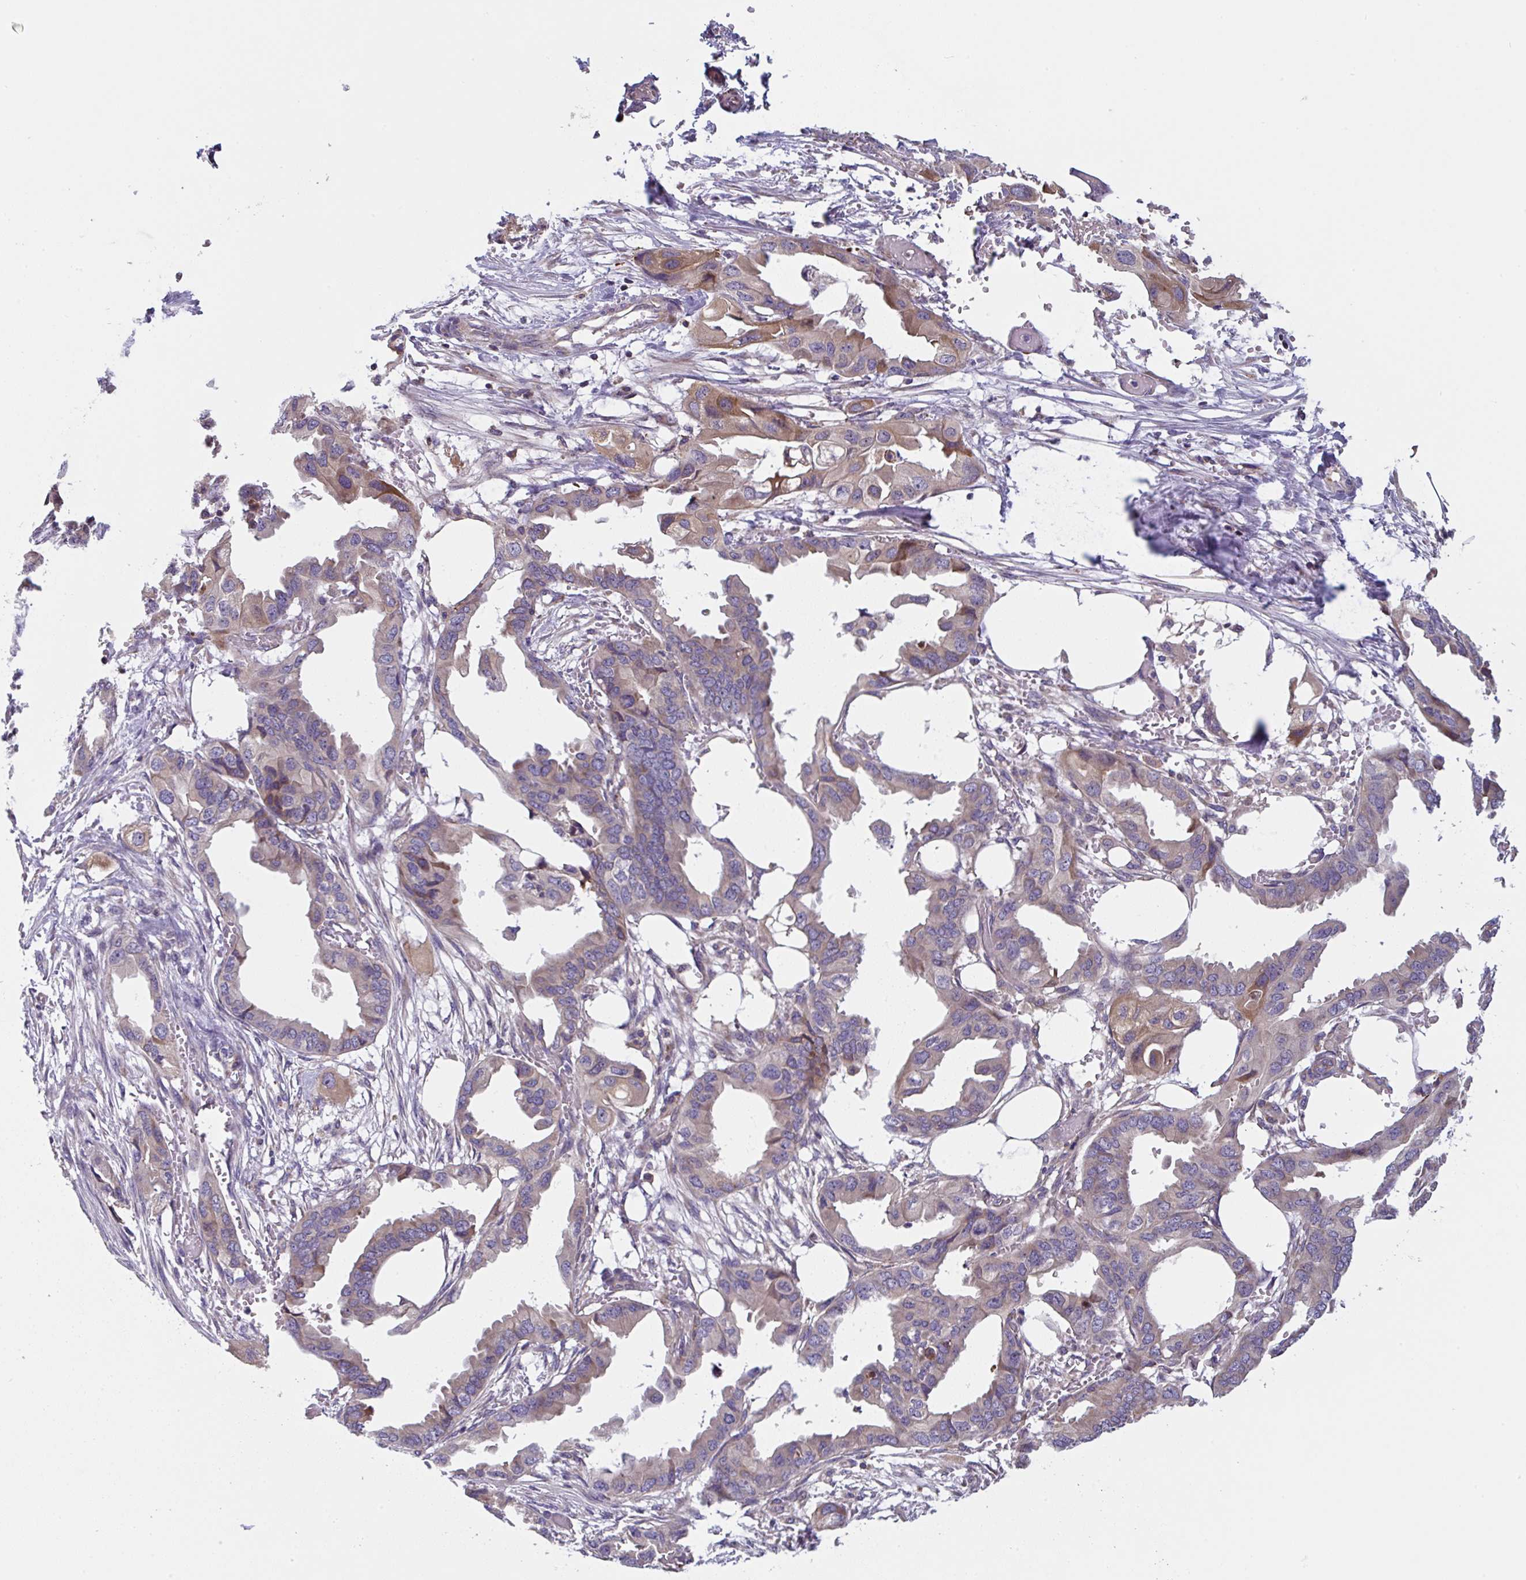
{"staining": {"intensity": "moderate", "quantity": "<25%", "location": "cytoplasmic/membranous"}, "tissue": "endometrial cancer", "cell_type": "Tumor cells", "image_type": "cancer", "snomed": [{"axis": "morphology", "description": "Adenocarcinoma, NOS"}, {"axis": "morphology", "description": "Adenocarcinoma, metastatic, NOS"}, {"axis": "topography", "description": "Adipose tissue"}, {"axis": "topography", "description": "Endometrium"}], "caption": "Approximately <25% of tumor cells in endometrial cancer (metastatic adenocarcinoma) show moderate cytoplasmic/membranous protein positivity as visualized by brown immunohistochemical staining.", "gene": "APOBEC3D", "patient": {"sex": "female", "age": 67}}